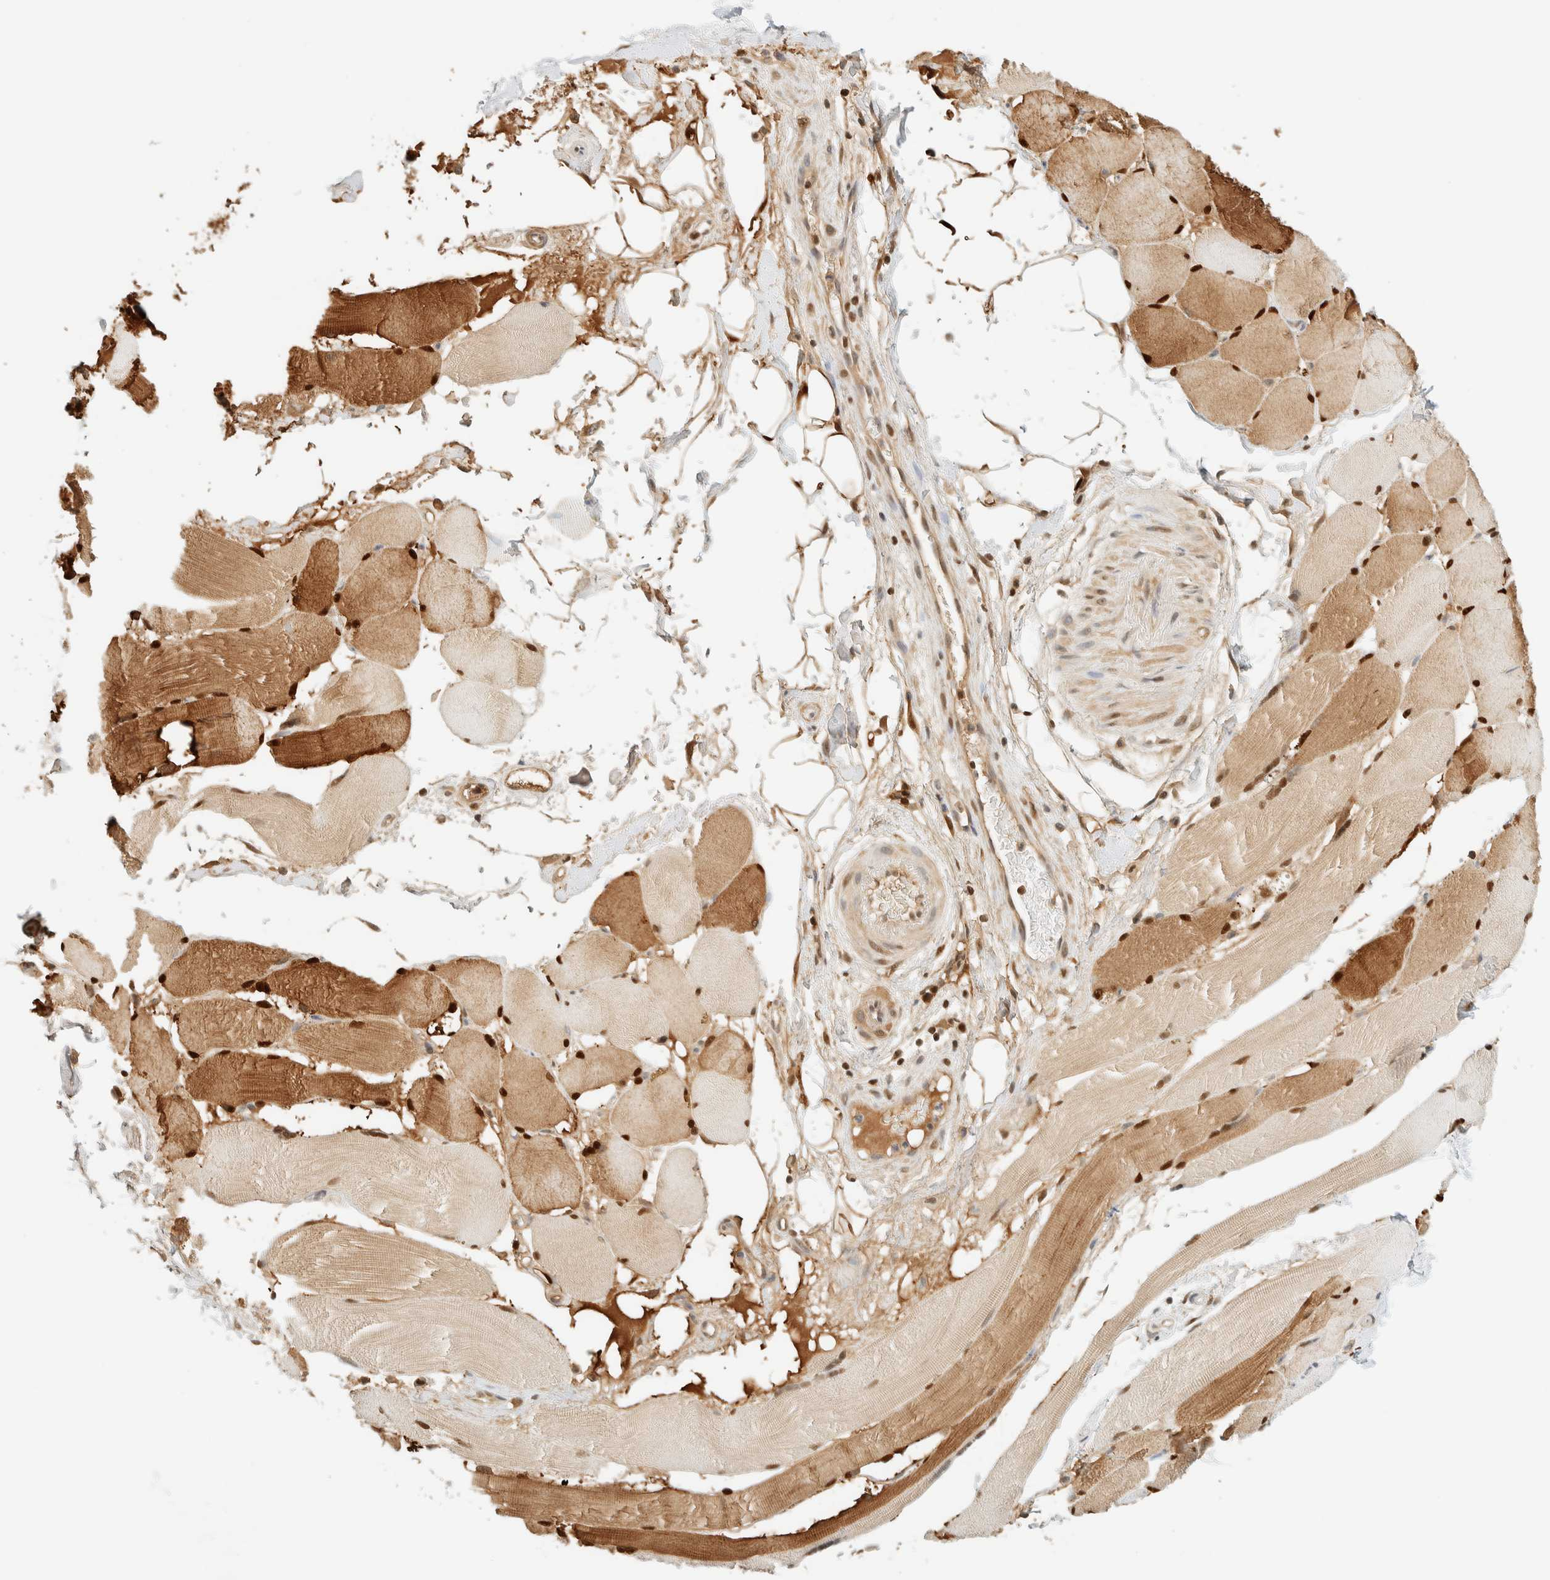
{"staining": {"intensity": "moderate", "quantity": ">75%", "location": "cytoplasmic/membranous,nuclear"}, "tissue": "skeletal muscle", "cell_type": "Myocytes", "image_type": "normal", "snomed": [{"axis": "morphology", "description": "Normal tissue, NOS"}, {"axis": "topography", "description": "Skin"}, {"axis": "topography", "description": "Skeletal muscle"}], "caption": "Brown immunohistochemical staining in normal skeletal muscle displays moderate cytoplasmic/membranous,nuclear positivity in approximately >75% of myocytes.", "gene": "ZBTB37", "patient": {"sex": "male", "age": 83}}